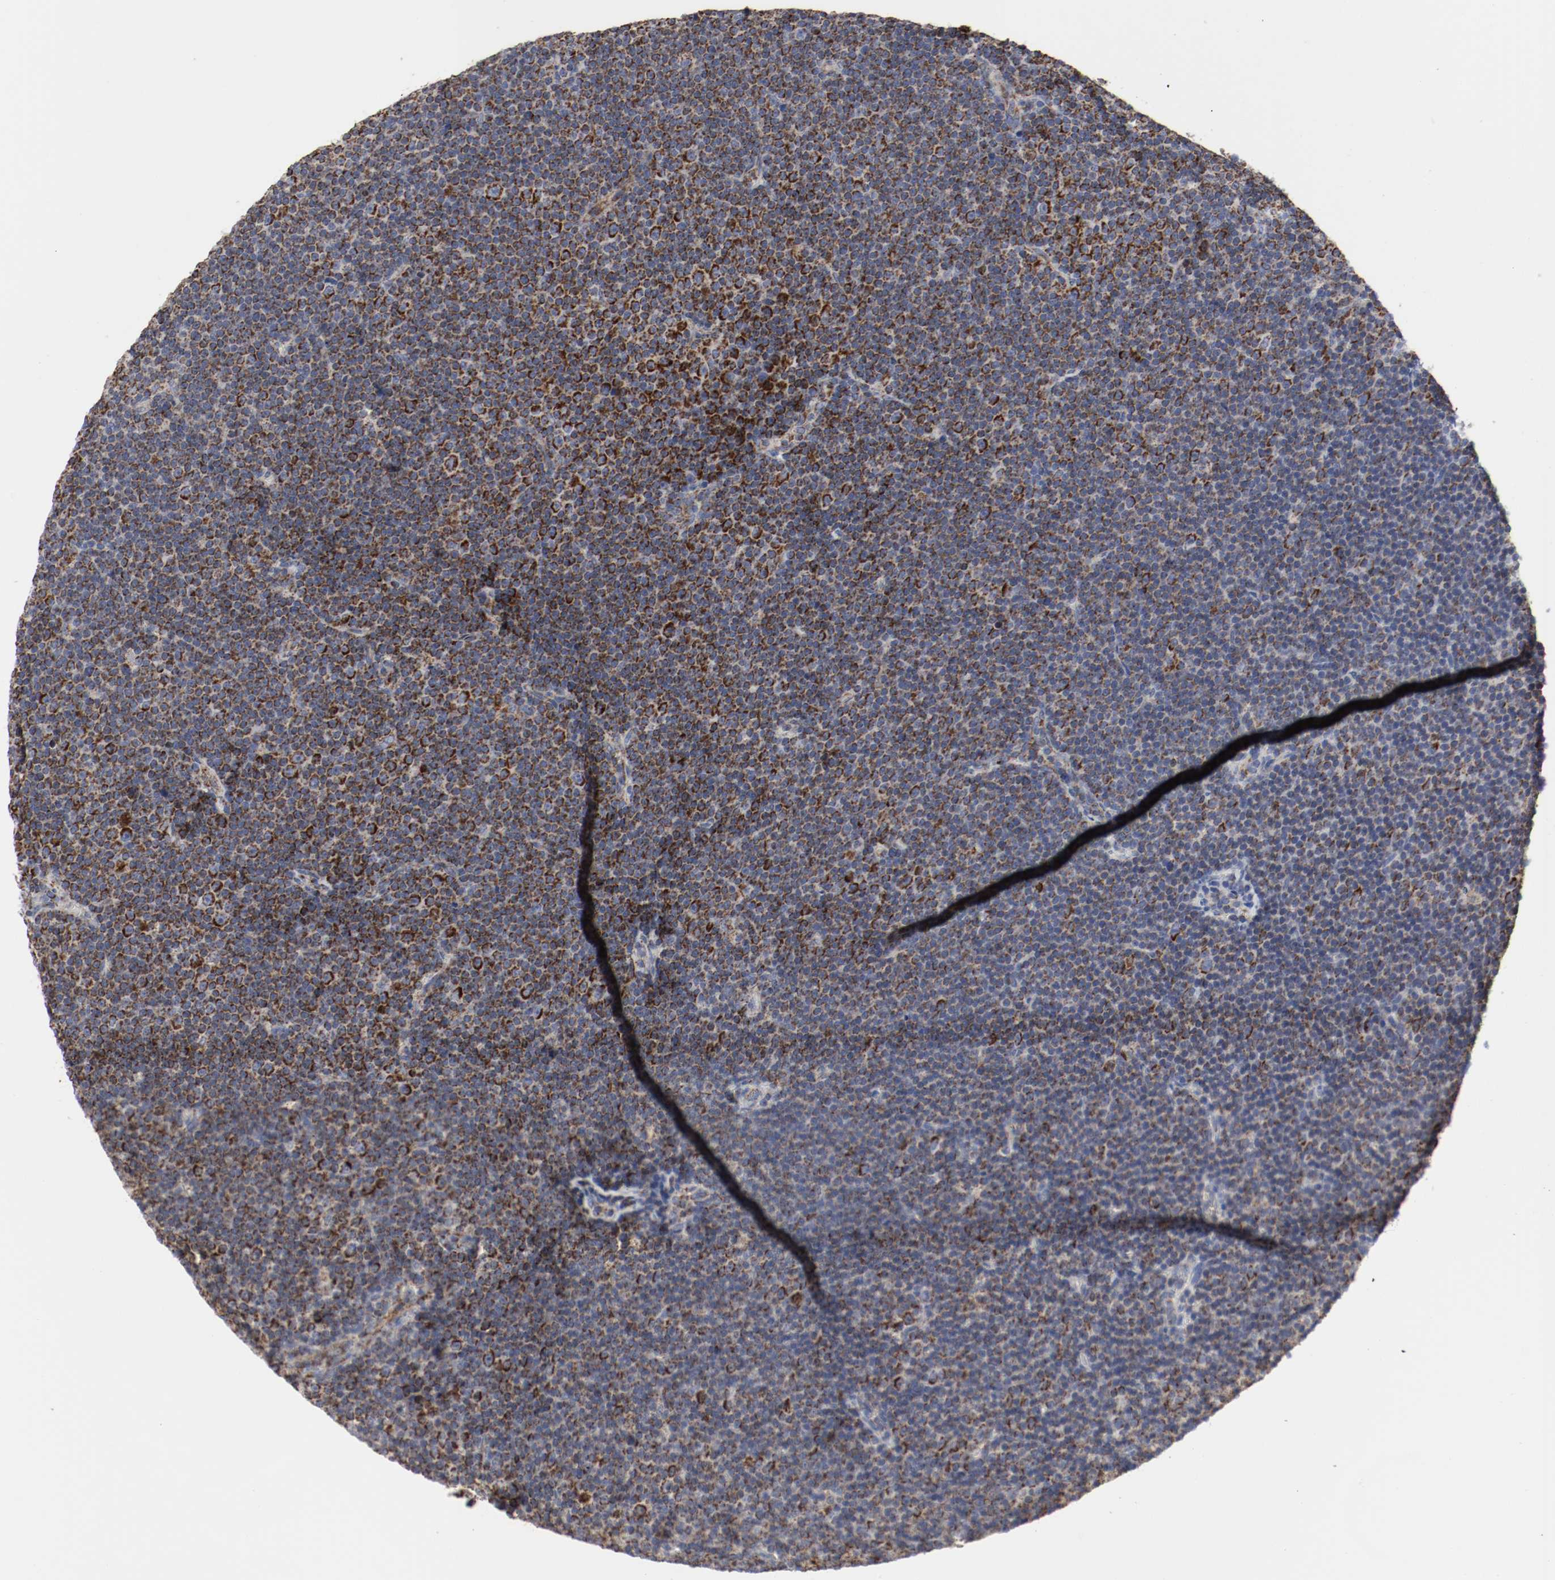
{"staining": {"intensity": "strong", "quantity": "25%-75%", "location": "cytoplasmic/membranous"}, "tissue": "lymphoma", "cell_type": "Tumor cells", "image_type": "cancer", "snomed": [{"axis": "morphology", "description": "Malignant lymphoma, non-Hodgkin's type, Low grade"}, {"axis": "topography", "description": "Lymph node"}], "caption": "Lymphoma stained with immunohistochemistry displays strong cytoplasmic/membranous positivity in about 25%-75% of tumor cells. Nuclei are stained in blue.", "gene": "AFG3L2", "patient": {"sex": "female", "age": 67}}